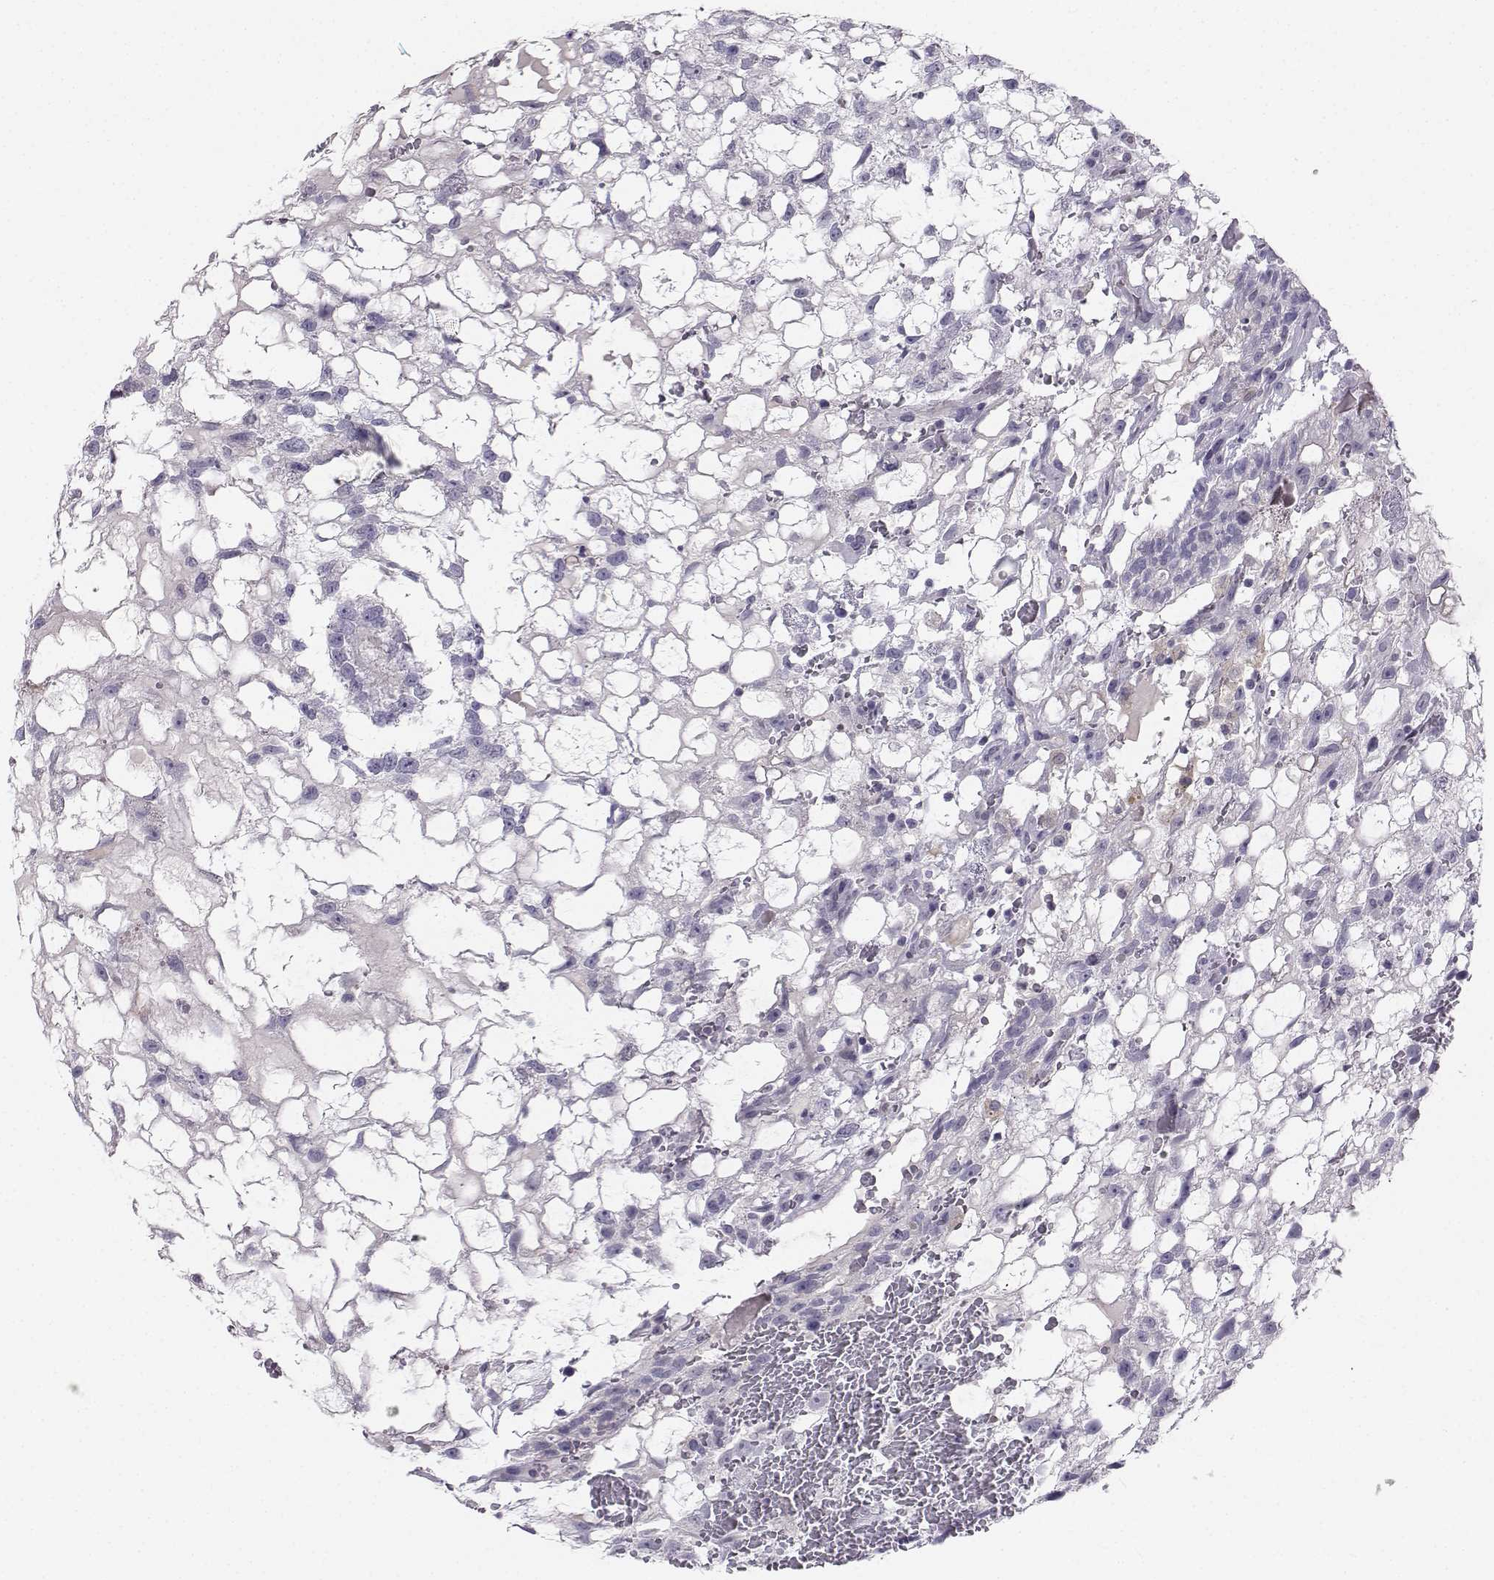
{"staining": {"intensity": "negative", "quantity": "none", "location": "none"}, "tissue": "testis cancer", "cell_type": "Tumor cells", "image_type": "cancer", "snomed": [{"axis": "morphology", "description": "Normal tissue, NOS"}, {"axis": "morphology", "description": "Carcinoma, Embryonal, NOS"}, {"axis": "topography", "description": "Testis"}, {"axis": "topography", "description": "Epididymis"}], "caption": "Tumor cells are negative for protein expression in human testis cancer. (Stains: DAB immunohistochemistry (IHC) with hematoxylin counter stain, Microscopy: brightfield microscopy at high magnification).", "gene": "MROH7", "patient": {"sex": "male", "age": 32}}